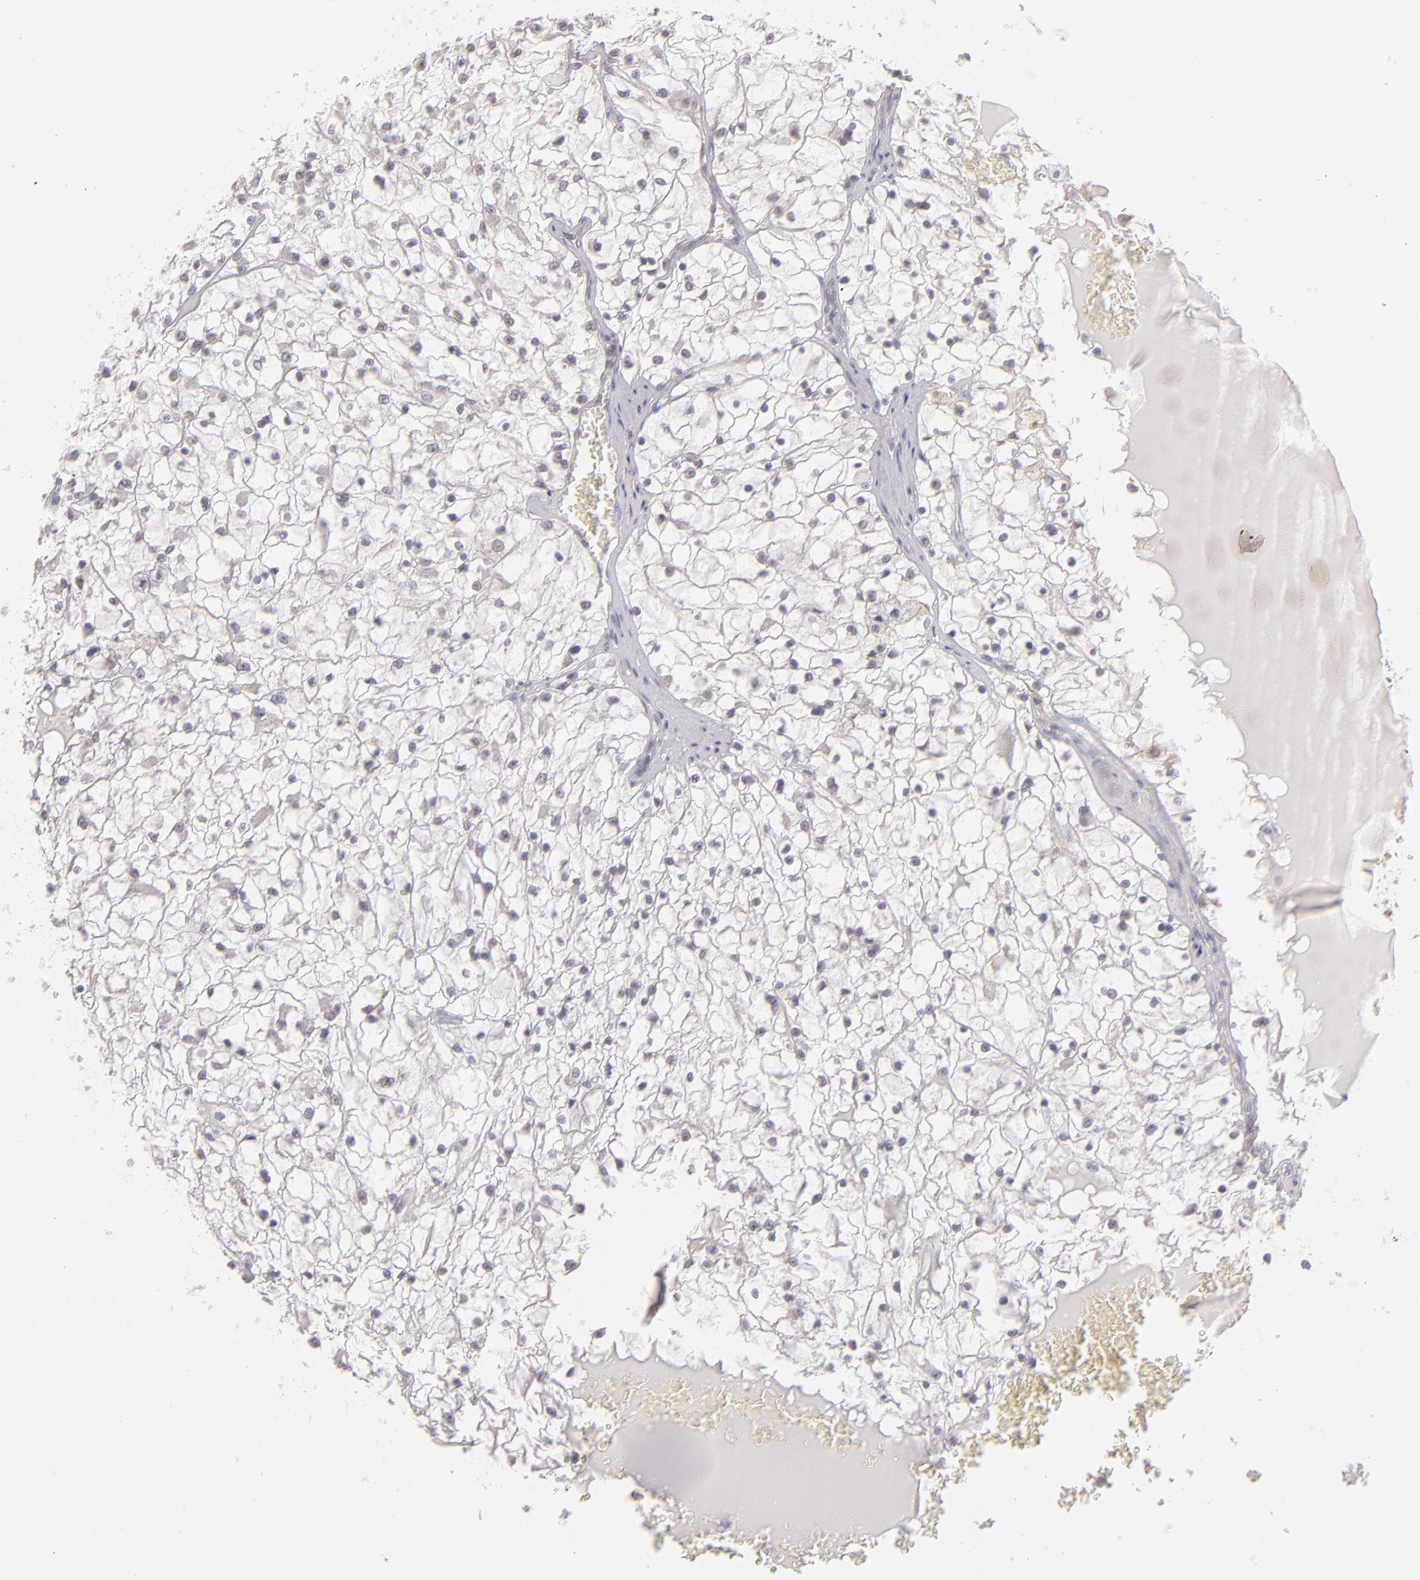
{"staining": {"intensity": "negative", "quantity": "none", "location": "none"}, "tissue": "renal cancer", "cell_type": "Tumor cells", "image_type": "cancer", "snomed": [{"axis": "morphology", "description": "Adenocarcinoma, NOS"}, {"axis": "topography", "description": "Kidney"}], "caption": "The photomicrograph shows no significant positivity in tumor cells of renal cancer.", "gene": "THBD", "patient": {"sex": "male", "age": 61}}